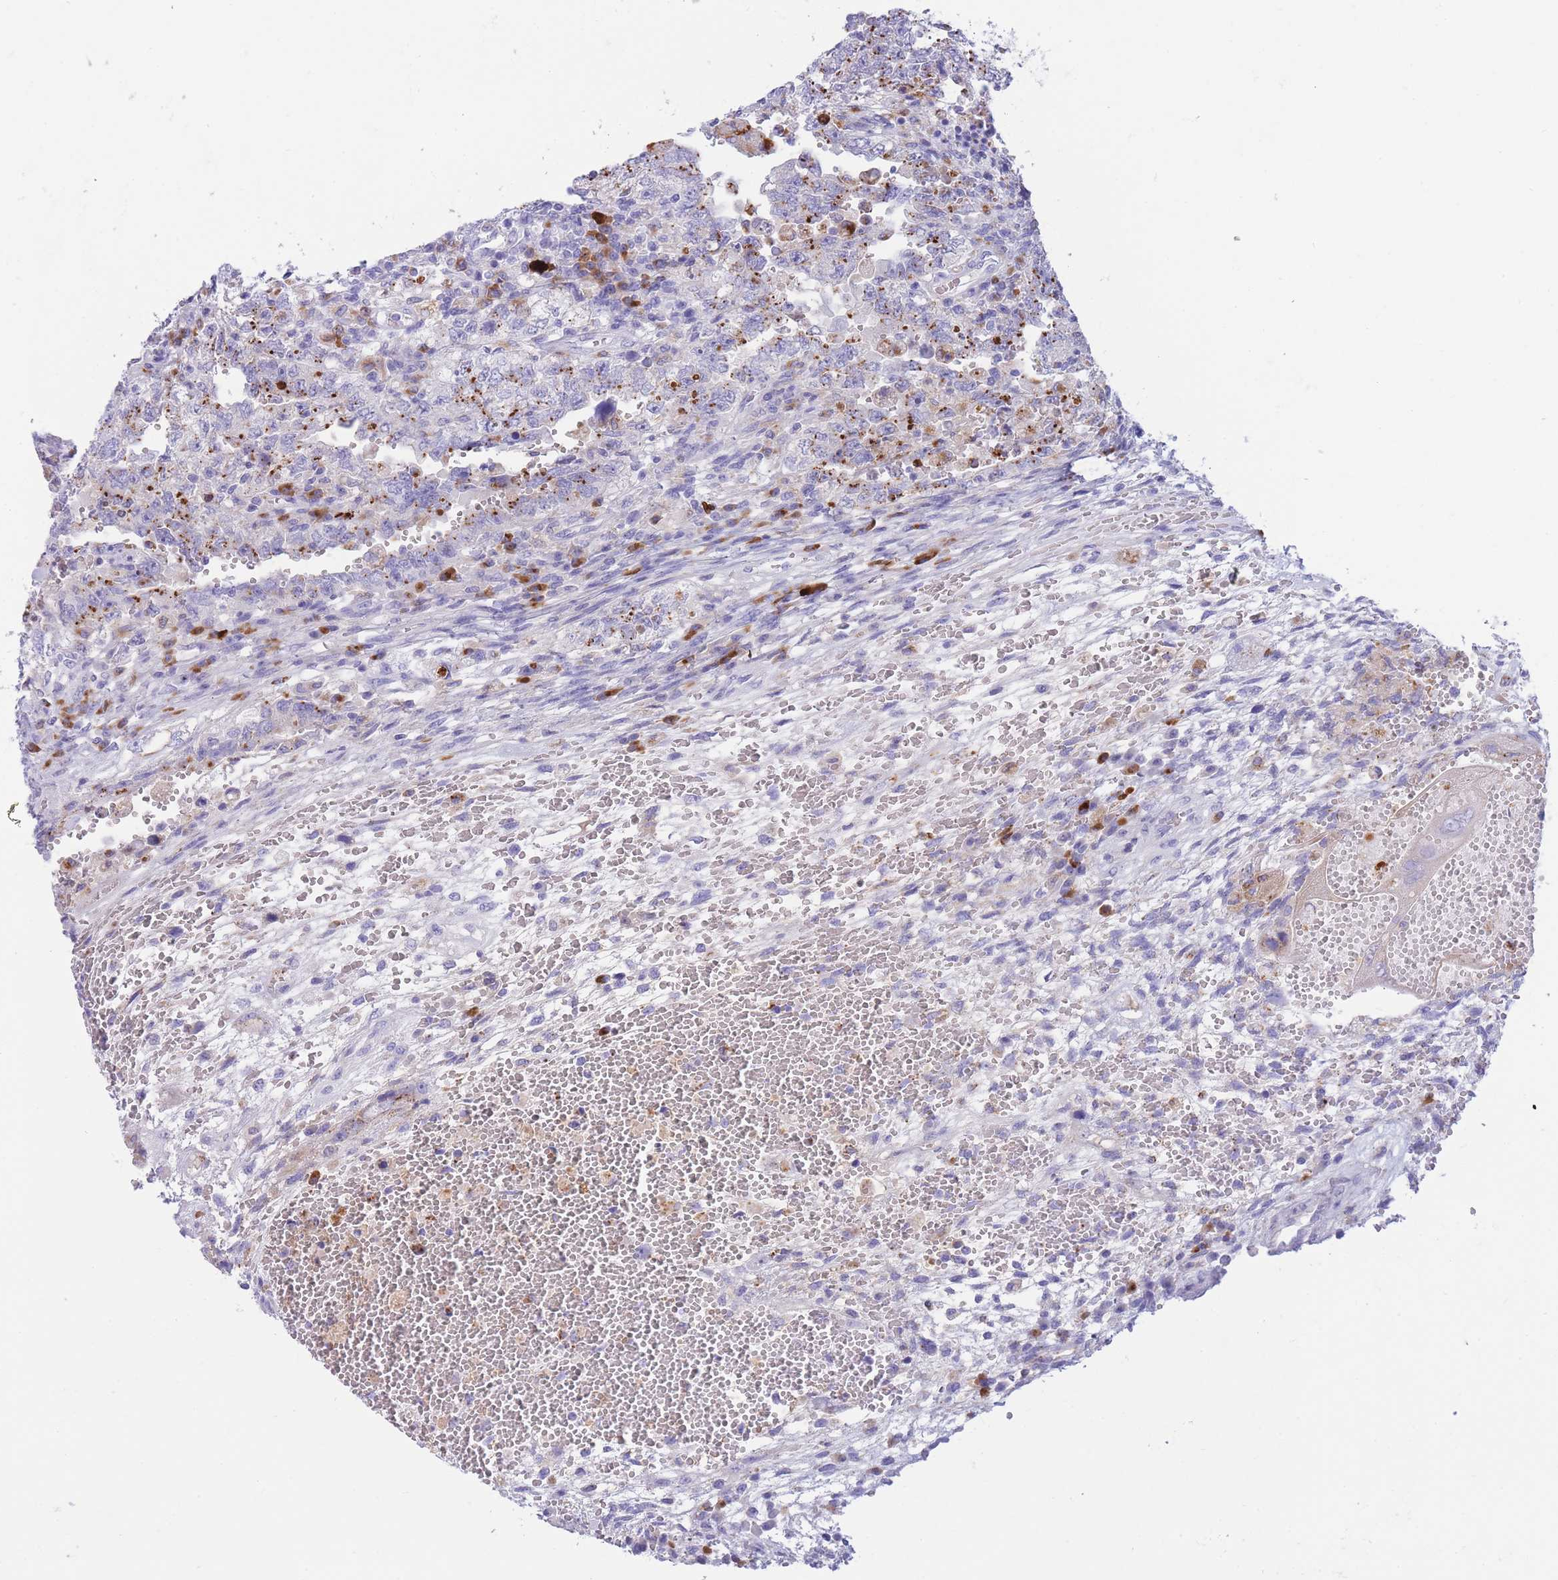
{"staining": {"intensity": "moderate", "quantity": "25%-75%", "location": "cytoplasmic/membranous"}, "tissue": "testis cancer", "cell_type": "Tumor cells", "image_type": "cancer", "snomed": [{"axis": "morphology", "description": "Carcinoma, Embryonal, NOS"}, {"axis": "topography", "description": "Testis"}], "caption": "This image demonstrates testis cancer stained with IHC to label a protein in brown. The cytoplasmic/membranous of tumor cells show moderate positivity for the protein. Nuclei are counter-stained blue.", "gene": "PLBD1", "patient": {"sex": "male", "age": 26}}